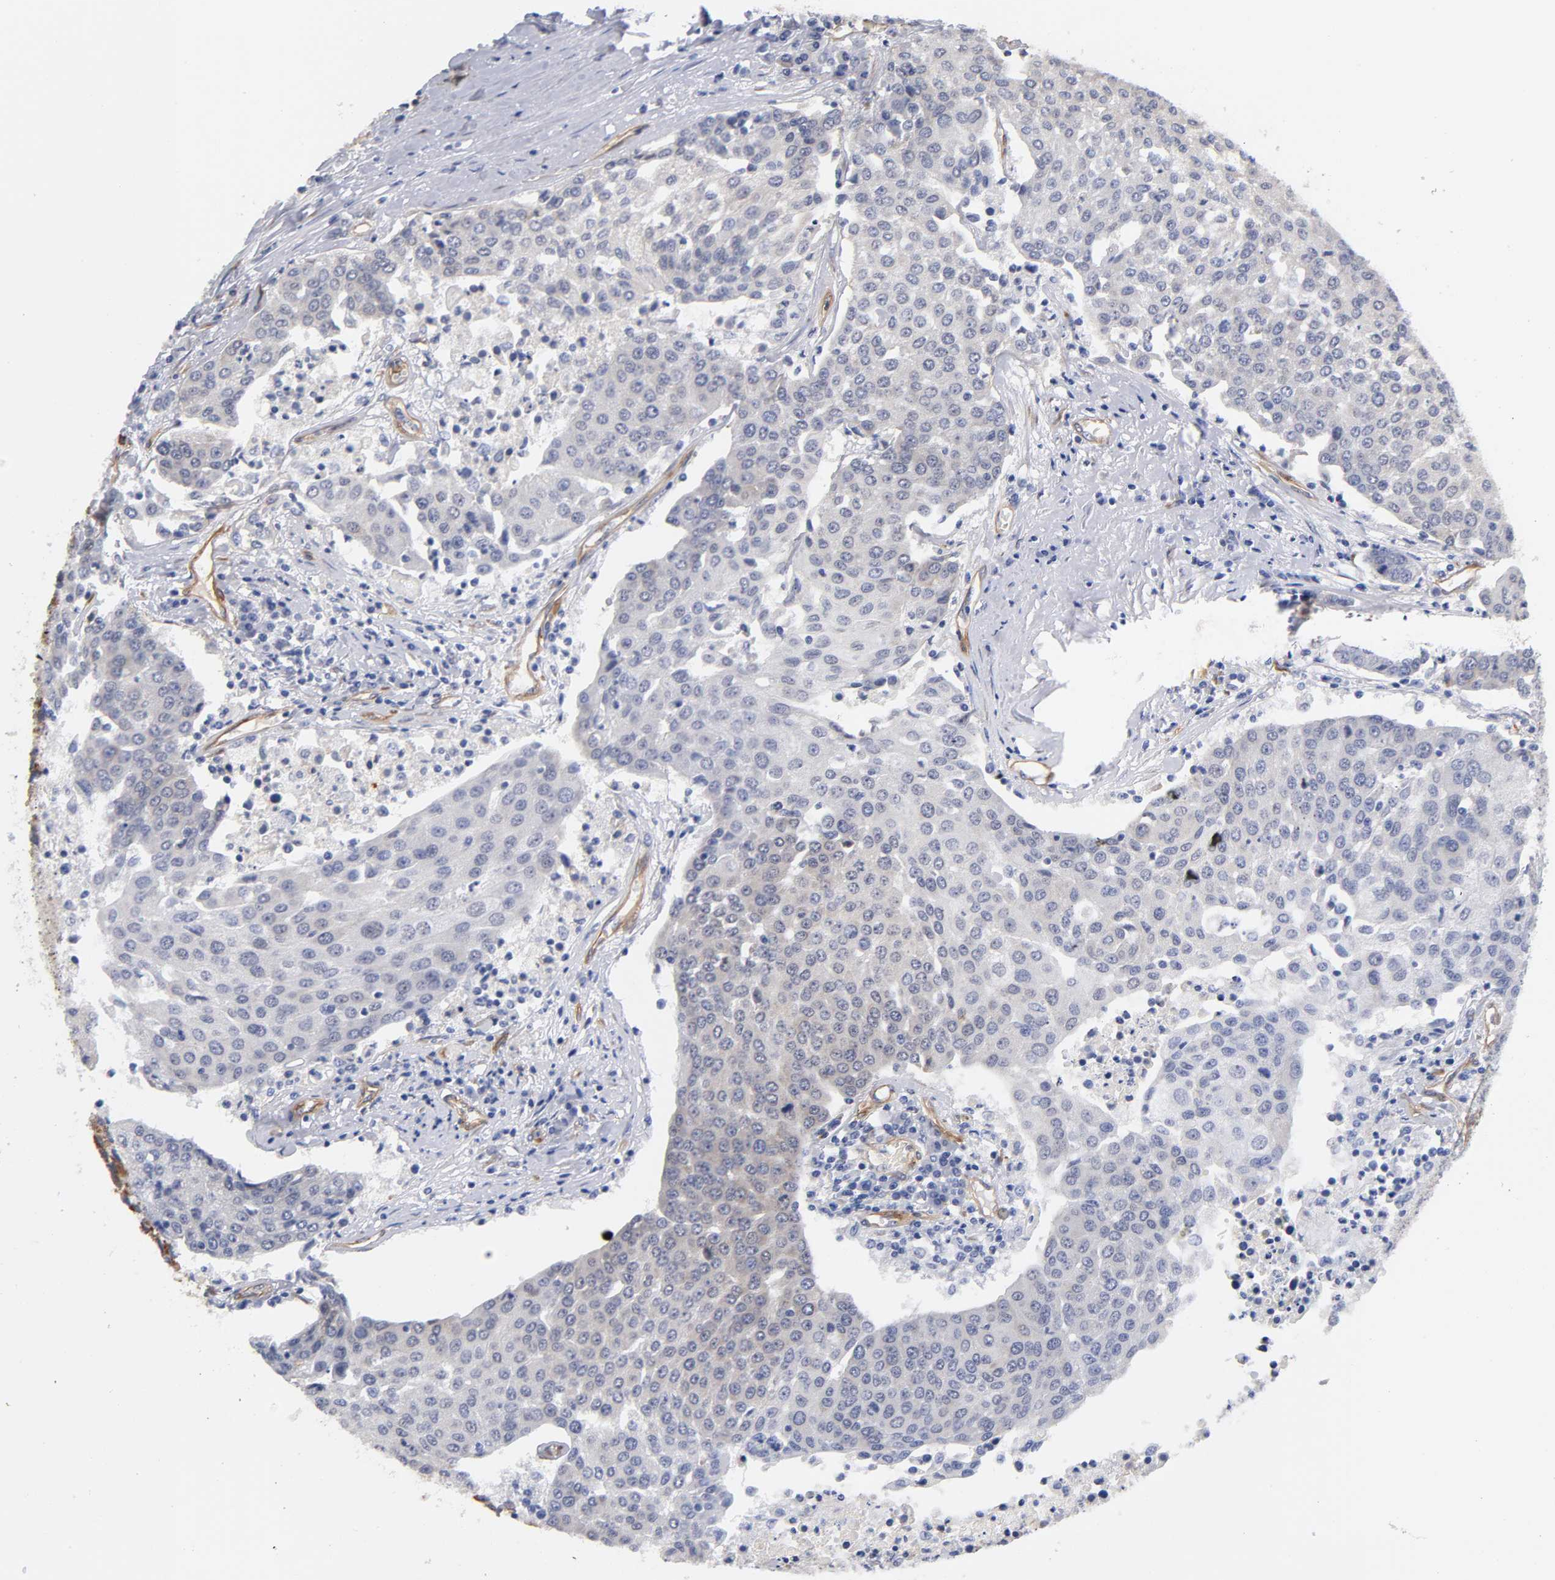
{"staining": {"intensity": "weak", "quantity": "<25%", "location": "cytoplasmic/membranous"}, "tissue": "urothelial cancer", "cell_type": "Tumor cells", "image_type": "cancer", "snomed": [{"axis": "morphology", "description": "Urothelial carcinoma, High grade"}, {"axis": "topography", "description": "Urinary bladder"}], "caption": "Tumor cells are negative for brown protein staining in urothelial carcinoma (high-grade).", "gene": "LAMB1", "patient": {"sex": "female", "age": 85}}